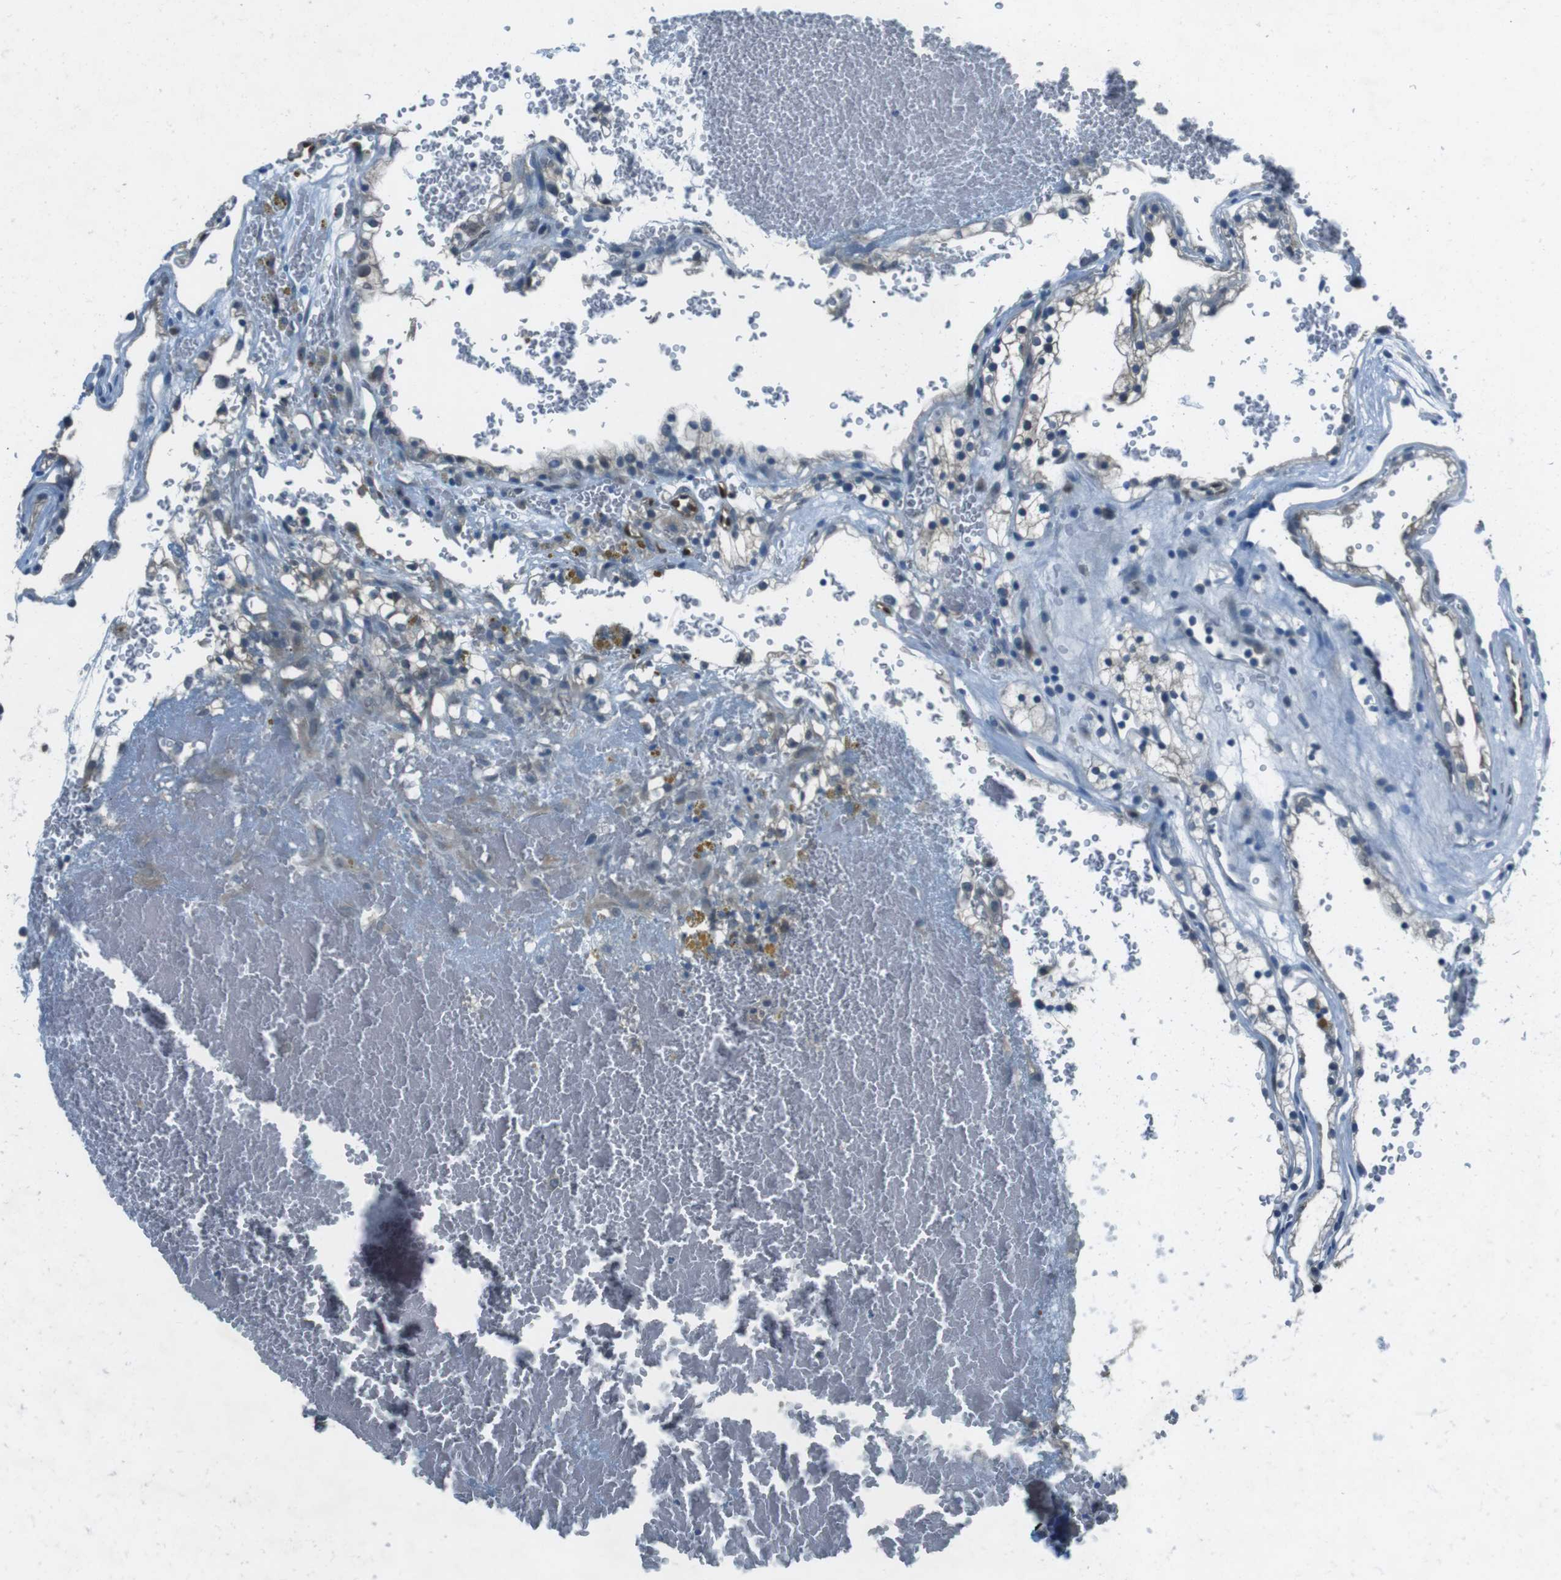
{"staining": {"intensity": "negative", "quantity": "none", "location": "none"}, "tissue": "renal cancer", "cell_type": "Tumor cells", "image_type": "cancer", "snomed": [{"axis": "morphology", "description": "Adenocarcinoma, NOS"}, {"axis": "topography", "description": "Kidney"}], "caption": "High magnification brightfield microscopy of renal cancer (adenocarcinoma) stained with DAB (3,3'-diaminobenzidine) (brown) and counterstained with hematoxylin (blue): tumor cells show no significant expression.", "gene": "MFAP3", "patient": {"sex": "female", "age": 41}}